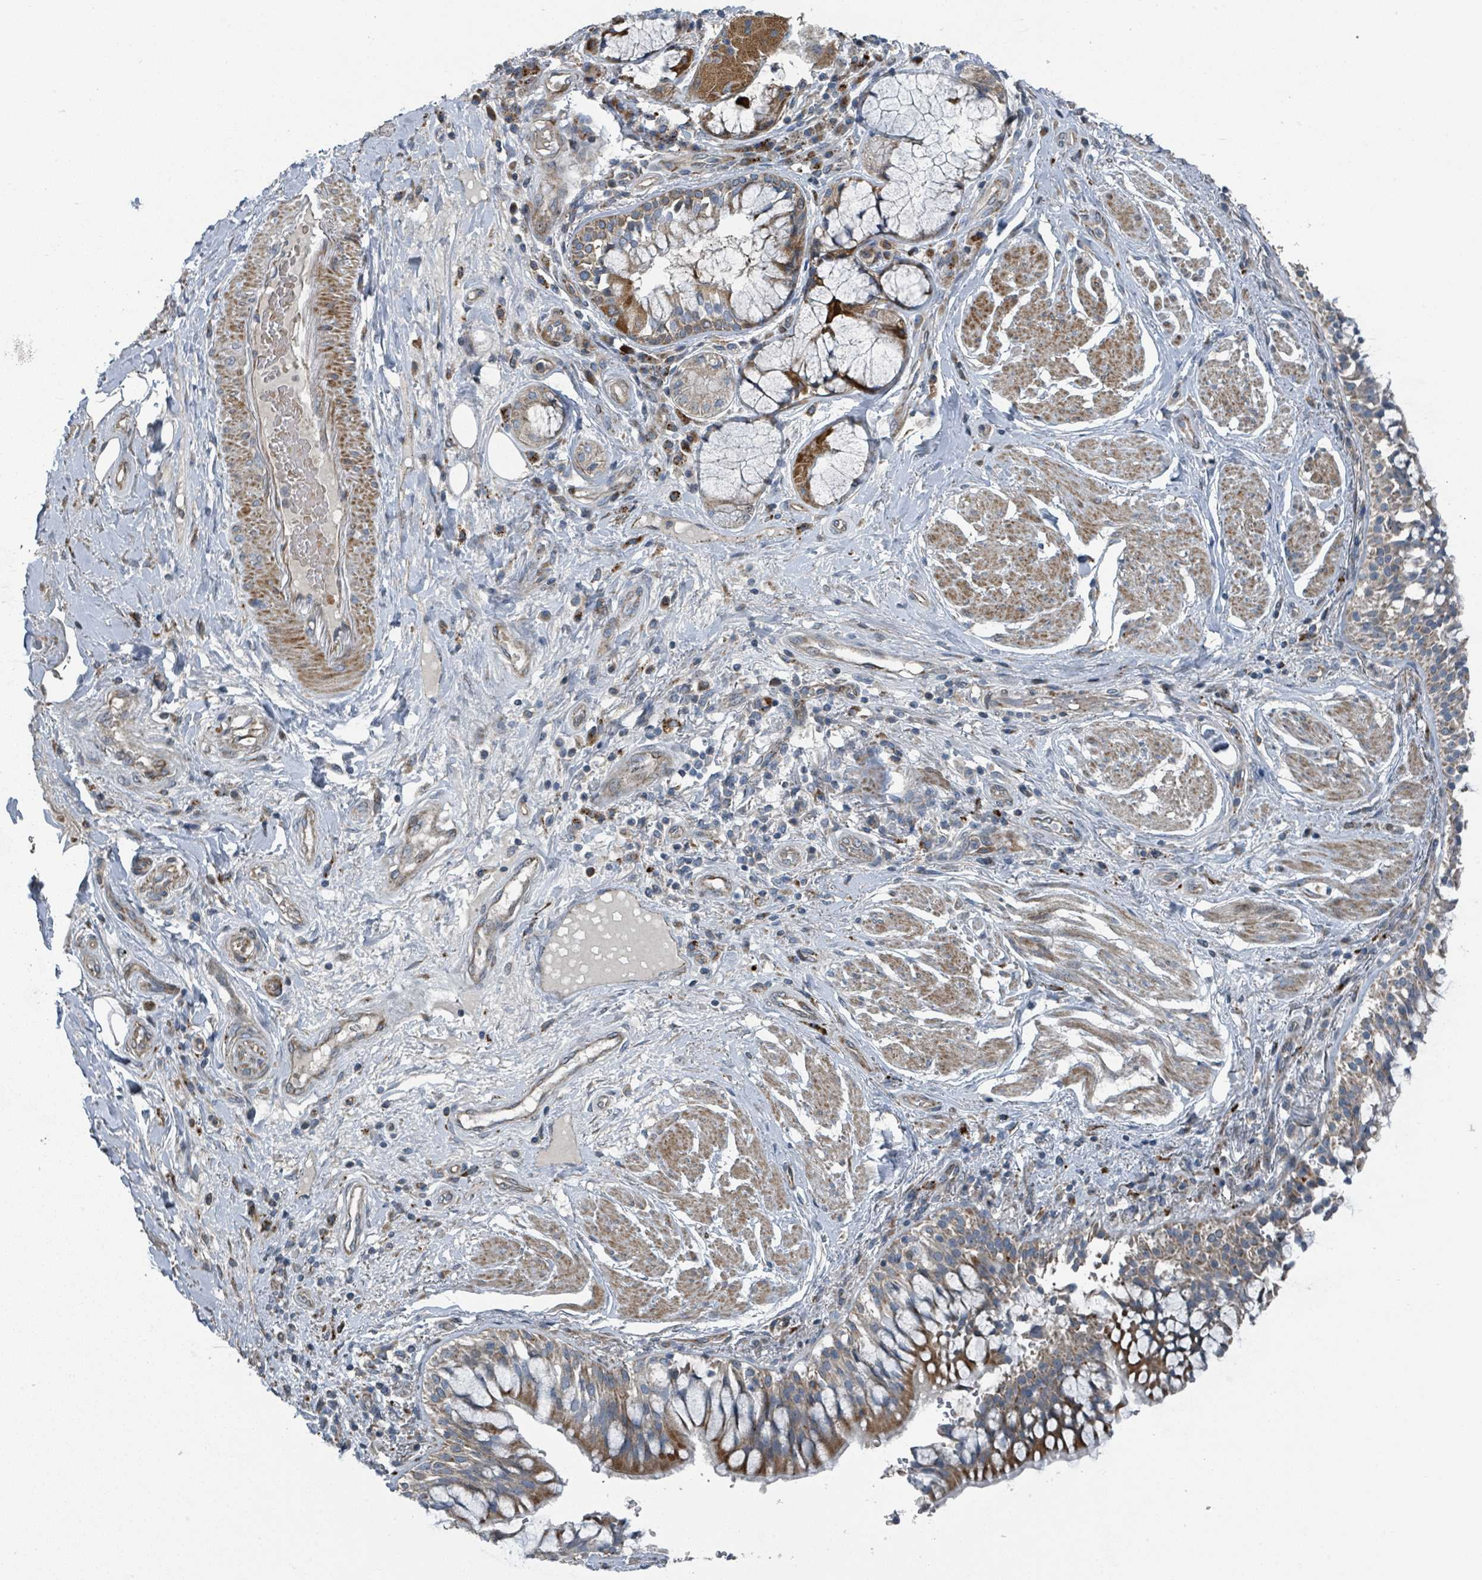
{"staining": {"intensity": "negative", "quantity": "none", "location": "none"}, "tissue": "adipose tissue", "cell_type": "Adipocytes", "image_type": "normal", "snomed": [{"axis": "morphology", "description": "Normal tissue, NOS"}, {"axis": "morphology", "description": "Squamous cell carcinoma, NOS"}, {"axis": "topography", "description": "Bronchus"}, {"axis": "topography", "description": "Lung"}], "caption": "Adipose tissue stained for a protein using immunohistochemistry shows no staining adipocytes.", "gene": "DIPK2A", "patient": {"sex": "male", "age": 64}}